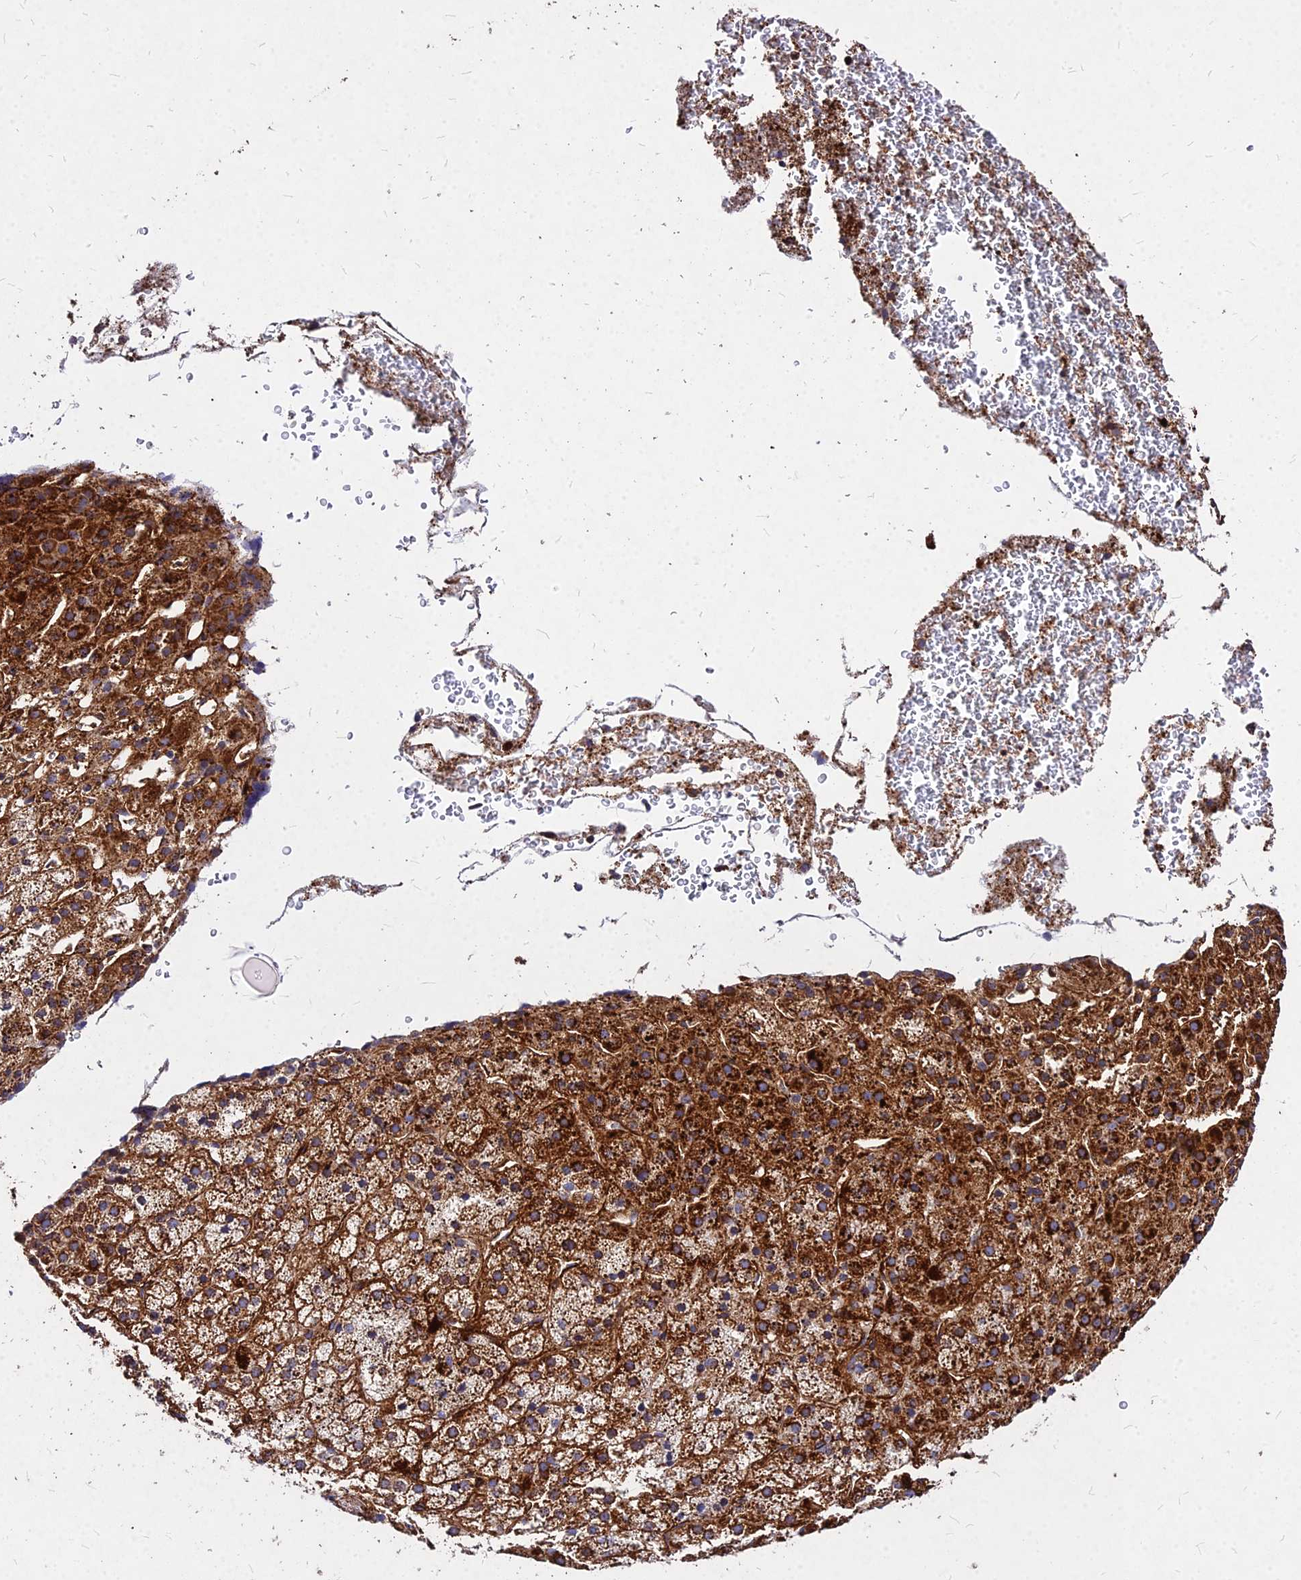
{"staining": {"intensity": "strong", "quantity": ">75%", "location": "cytoplasmic/membranous"}, "tissue": "adrenal gland", "cell_type": "Glandular cells", "image_type": "normal", "snomed": [{"axis": "morphology", "description": "Normal tissue, NOS"}, {"axis": "topography", "description": "Adrenal gland"}], "caption": "An image of human adrenal gland stained for a protein demonstrates strong cytoplasmic/membranous brown staining in glandular cells. The protein is stained brown, and the nuclei are stained in blue (DAB (3,3'-diaminobenzidine) IHC with brightfield microscopy, high magnification).", "gene": "EFCC1", "patient": {"sex": "female", "age": 57}}